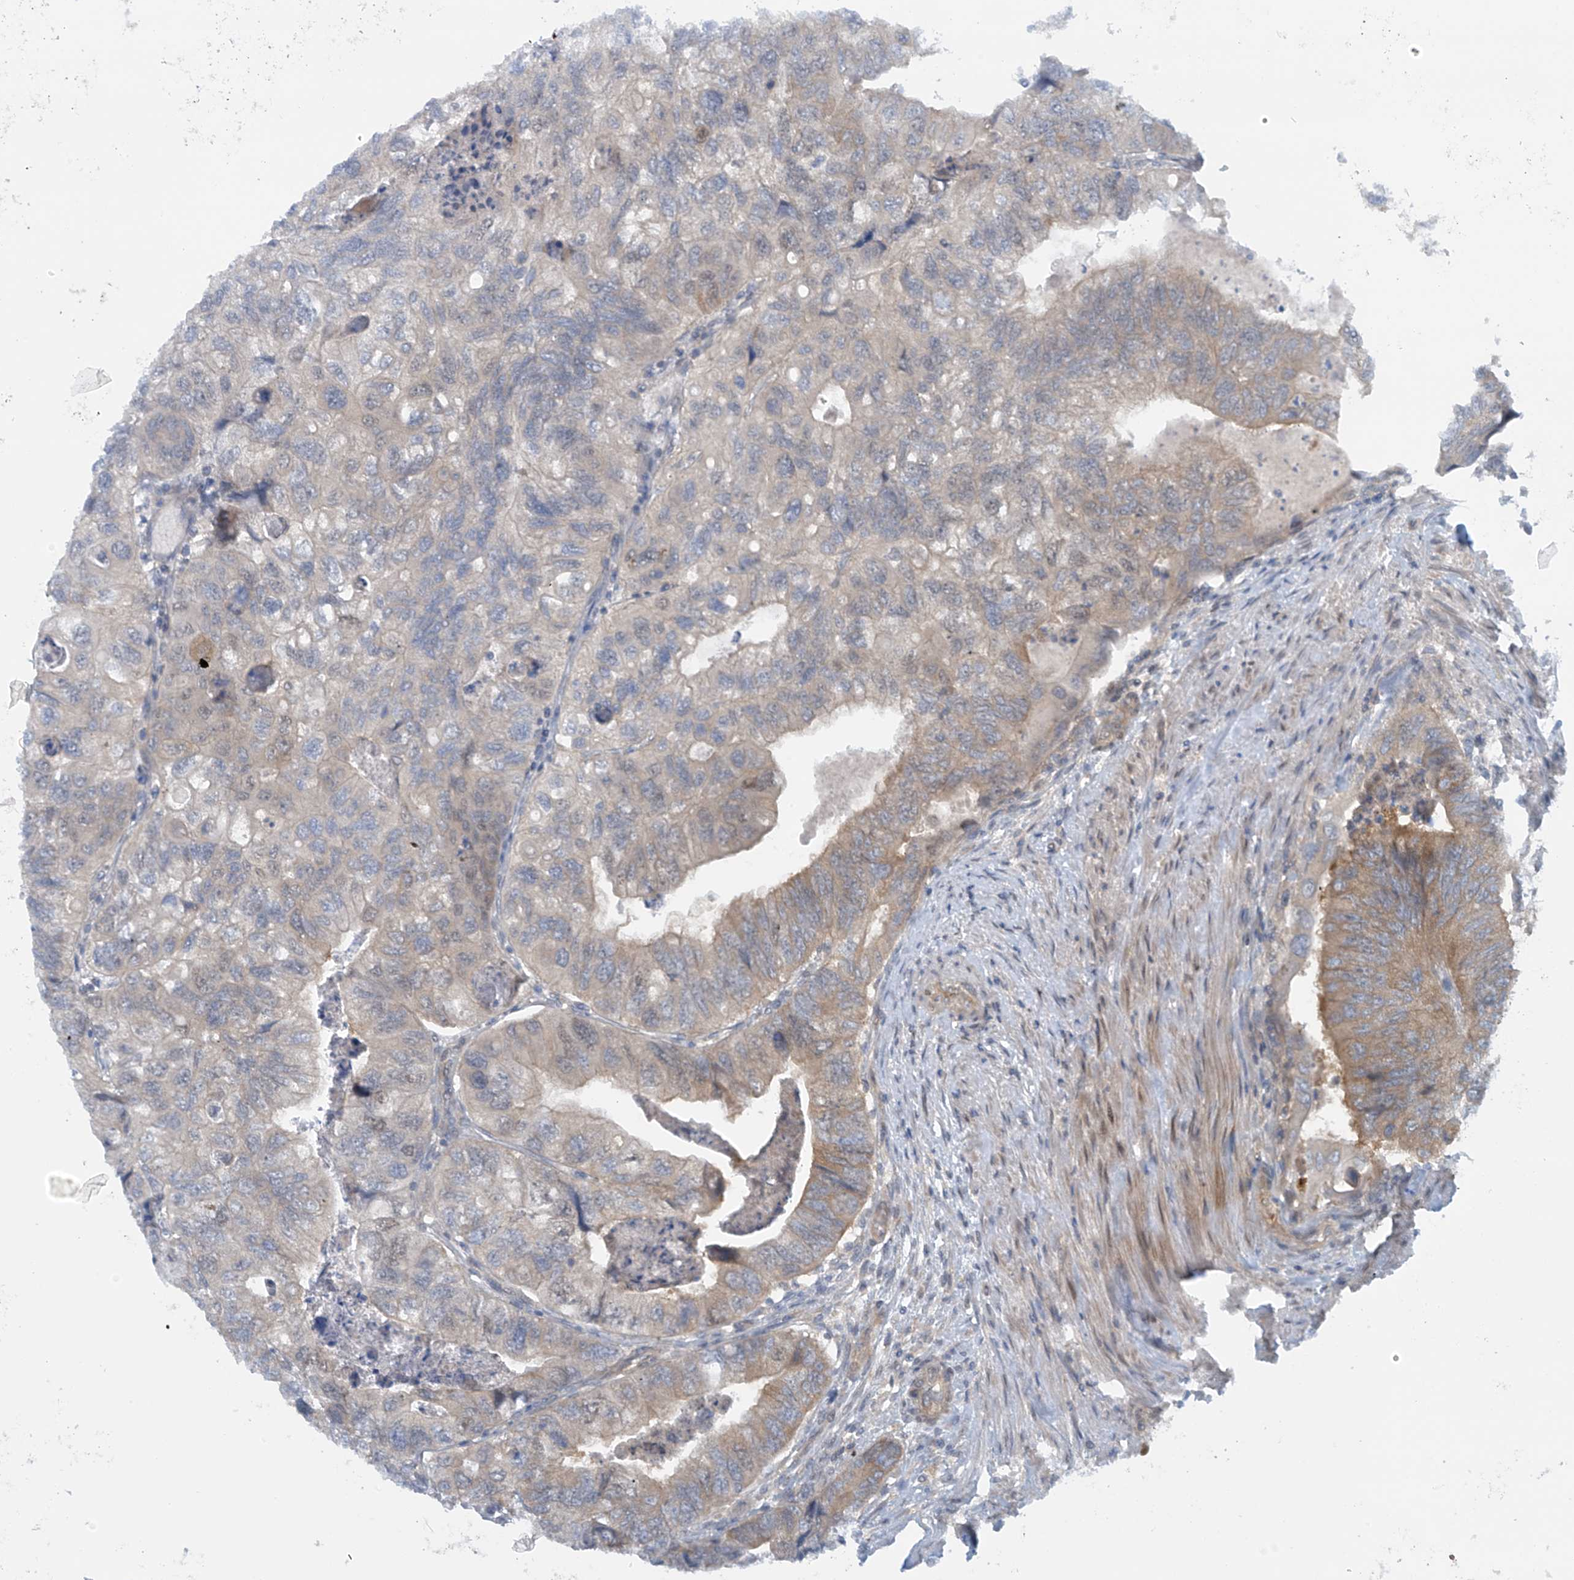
{"staining": {"intensity": "moderate", "quantity": "25%-75%", "location": "cytoplasmic/membranous"}, "tissue": "colorectal cancer", "cell_type": "Tumor cells", "image_type": "cancer", "snomed": [{"axis": "morphology", "description": "Adenocarcinoma, NOS"}, {"axis": "topography", "description": "Rectum"}], "caption": "Colorectal cancer stained for a protein (brown) reveals moderate cytoplasmic/membranous positive positivity in about 25%-75% of tumor cells.", "gene": "FSD1L", "patient": {"sex": "male", "age": 63}}